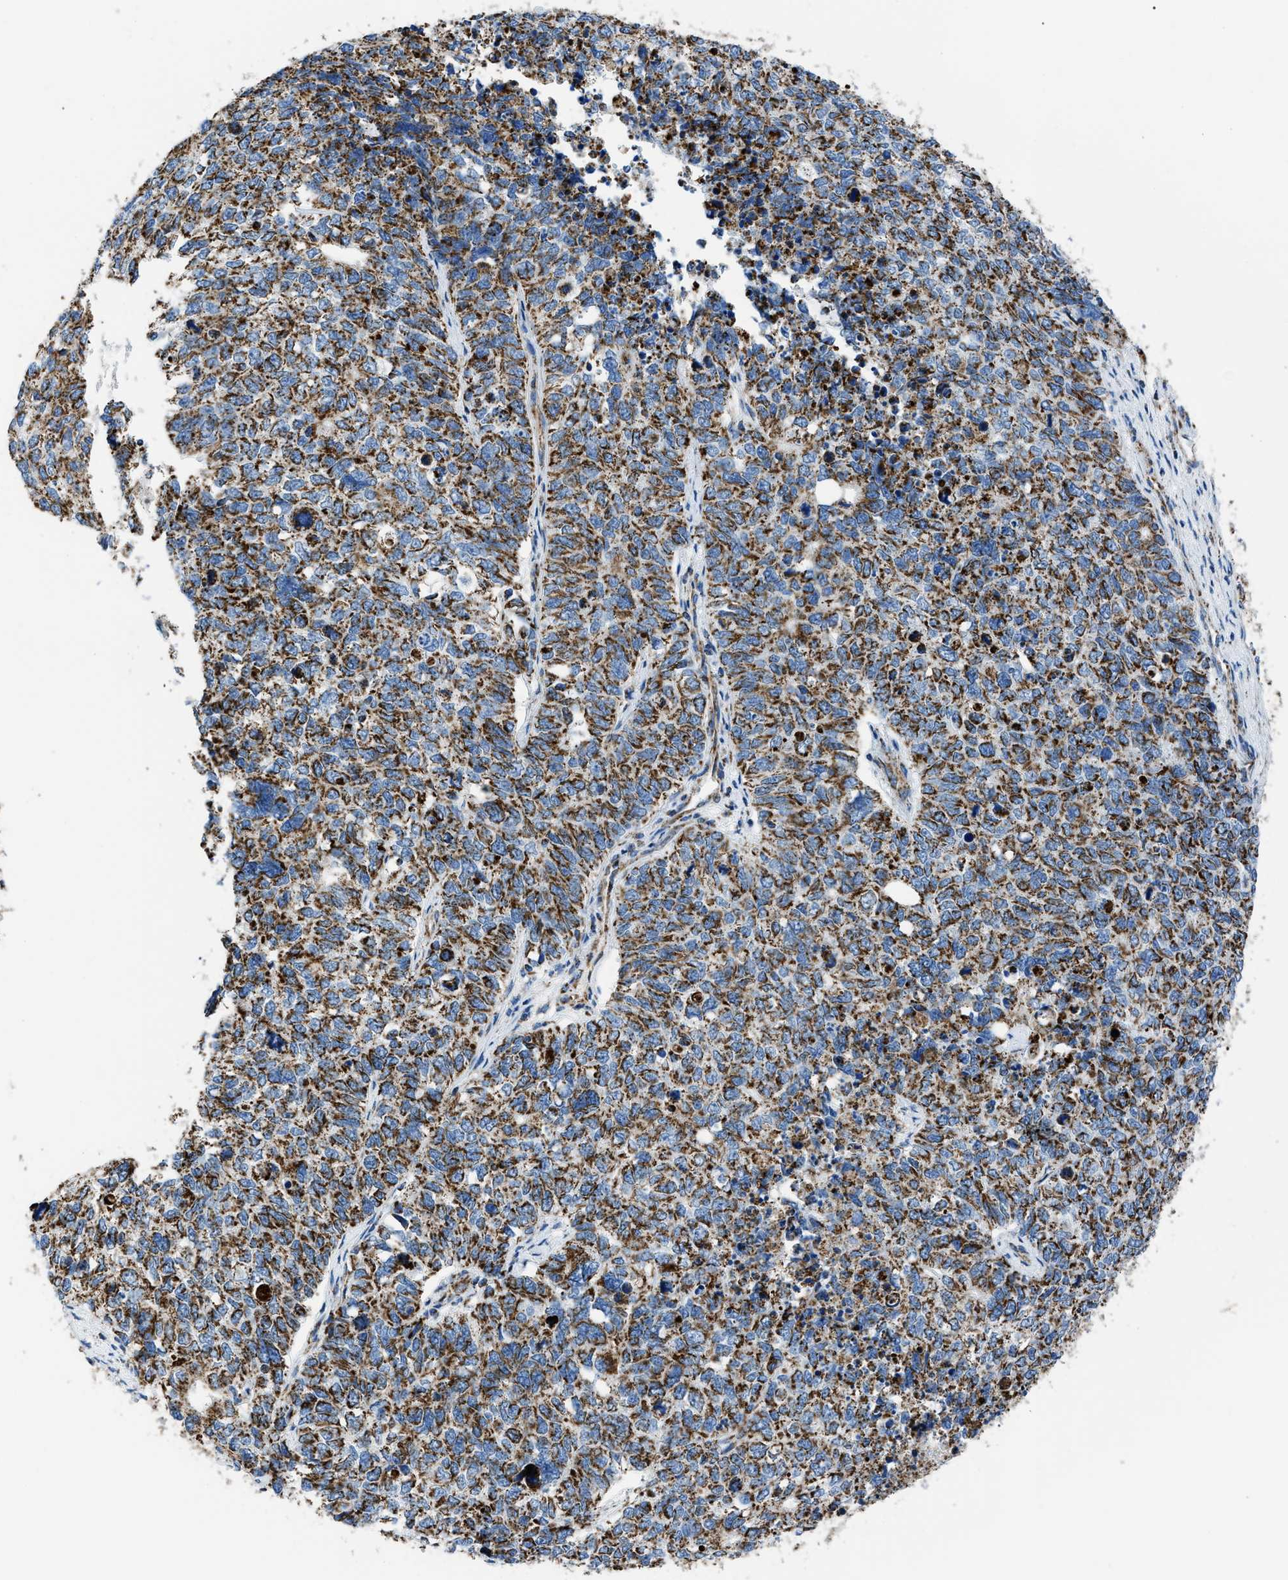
{"staining": {"intensity": "moderate", "quantity": ">75%", "location": "cytoplasmic/membranous"}, "tissue": "cervical cancer", "cell_type": "Tumor cells", "image_type": "cancer", "snomed": [{"axis": "morphology", "description": "Squamous cell carcinoma, NOS"}, {"axis": "topography", "description": "Cervix"}], "caption": "Cervical squamous cell carcinoma was stained to show a protein in brown. There is medium levels of moderate cytoplasmic/membranous positivity in approximately >75% of tumor cells.", "gene": "PHB2", "patient": {"sex": "female", "age": 63}}